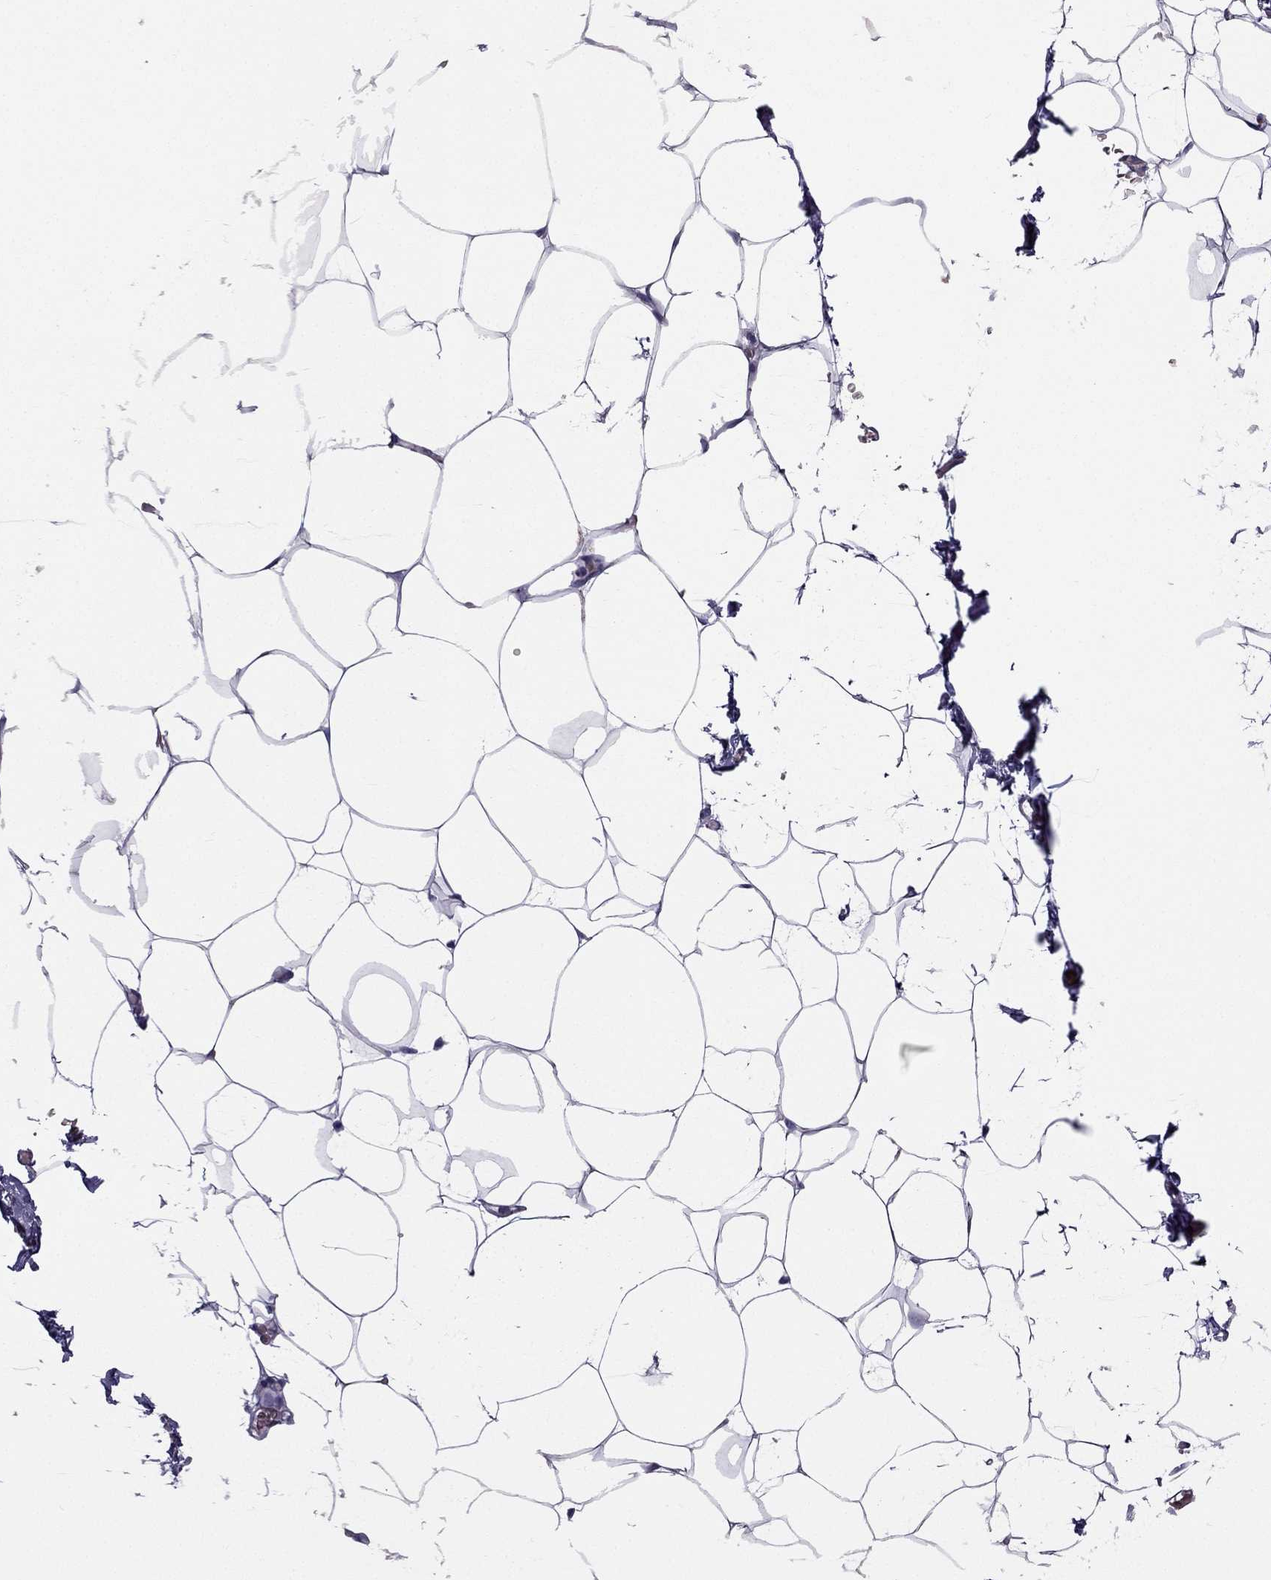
{"staining": {"intensity": "negative", "quantity": "none", "location": "none"}, "tissue": "adipose tissue", "cell_type": "Adipocytes", "image_type": "normal", "snomed": [{"axis": "morphology", "description": "Normal tissue, NOS"}, {"axis": "topography", "description": "Adipose tissue"}], "caption": "This is an IHC photomicrograph of benign adipose tissue. There is no staining in adipocytes.", "gene": "STOML3", "patient": {"sex": "male", "age": 57}}